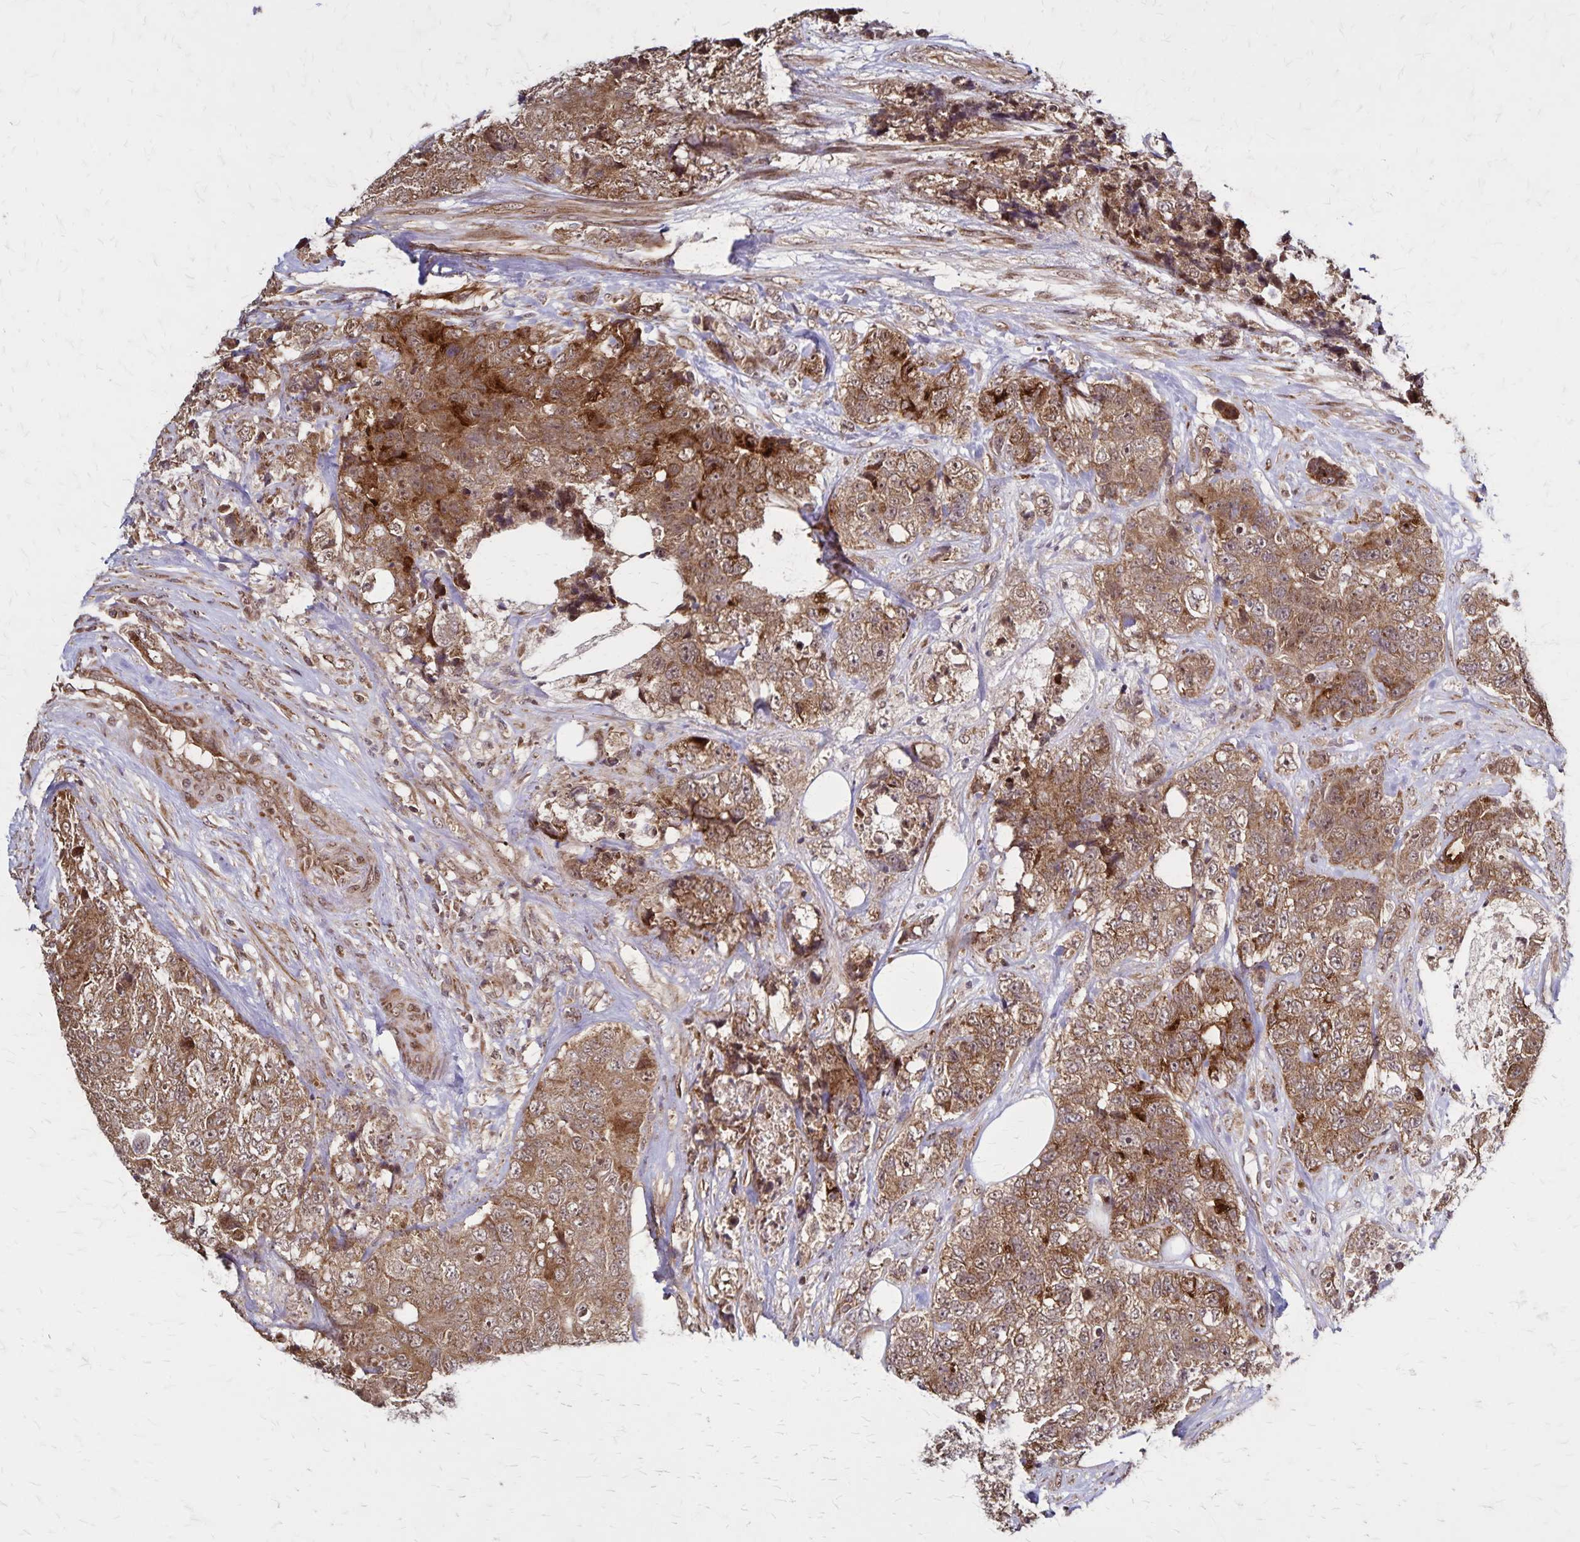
{"staining": {"intensity": "moderate", "quantity": ">75%", "location": "cytoplasmic/membranous"}, "tissue": "urothelial cancer", "cell_type": "Tumor cells", "image_type": "cancer", "snomed": [{"axis": "morphology", "description": "Urothelial carcinoma, High grade"}, {"axis": "topography", "description": "Urinary bladder"}], "caption": "Moderate cytoplasmic/membranous positivity for a protein is appreciated in approximately >75% of tumor cells of high-grade urothelial carcinoma using IHC.", "gene": "NFS1", "patient": {"sex": "female", "age": 78}}